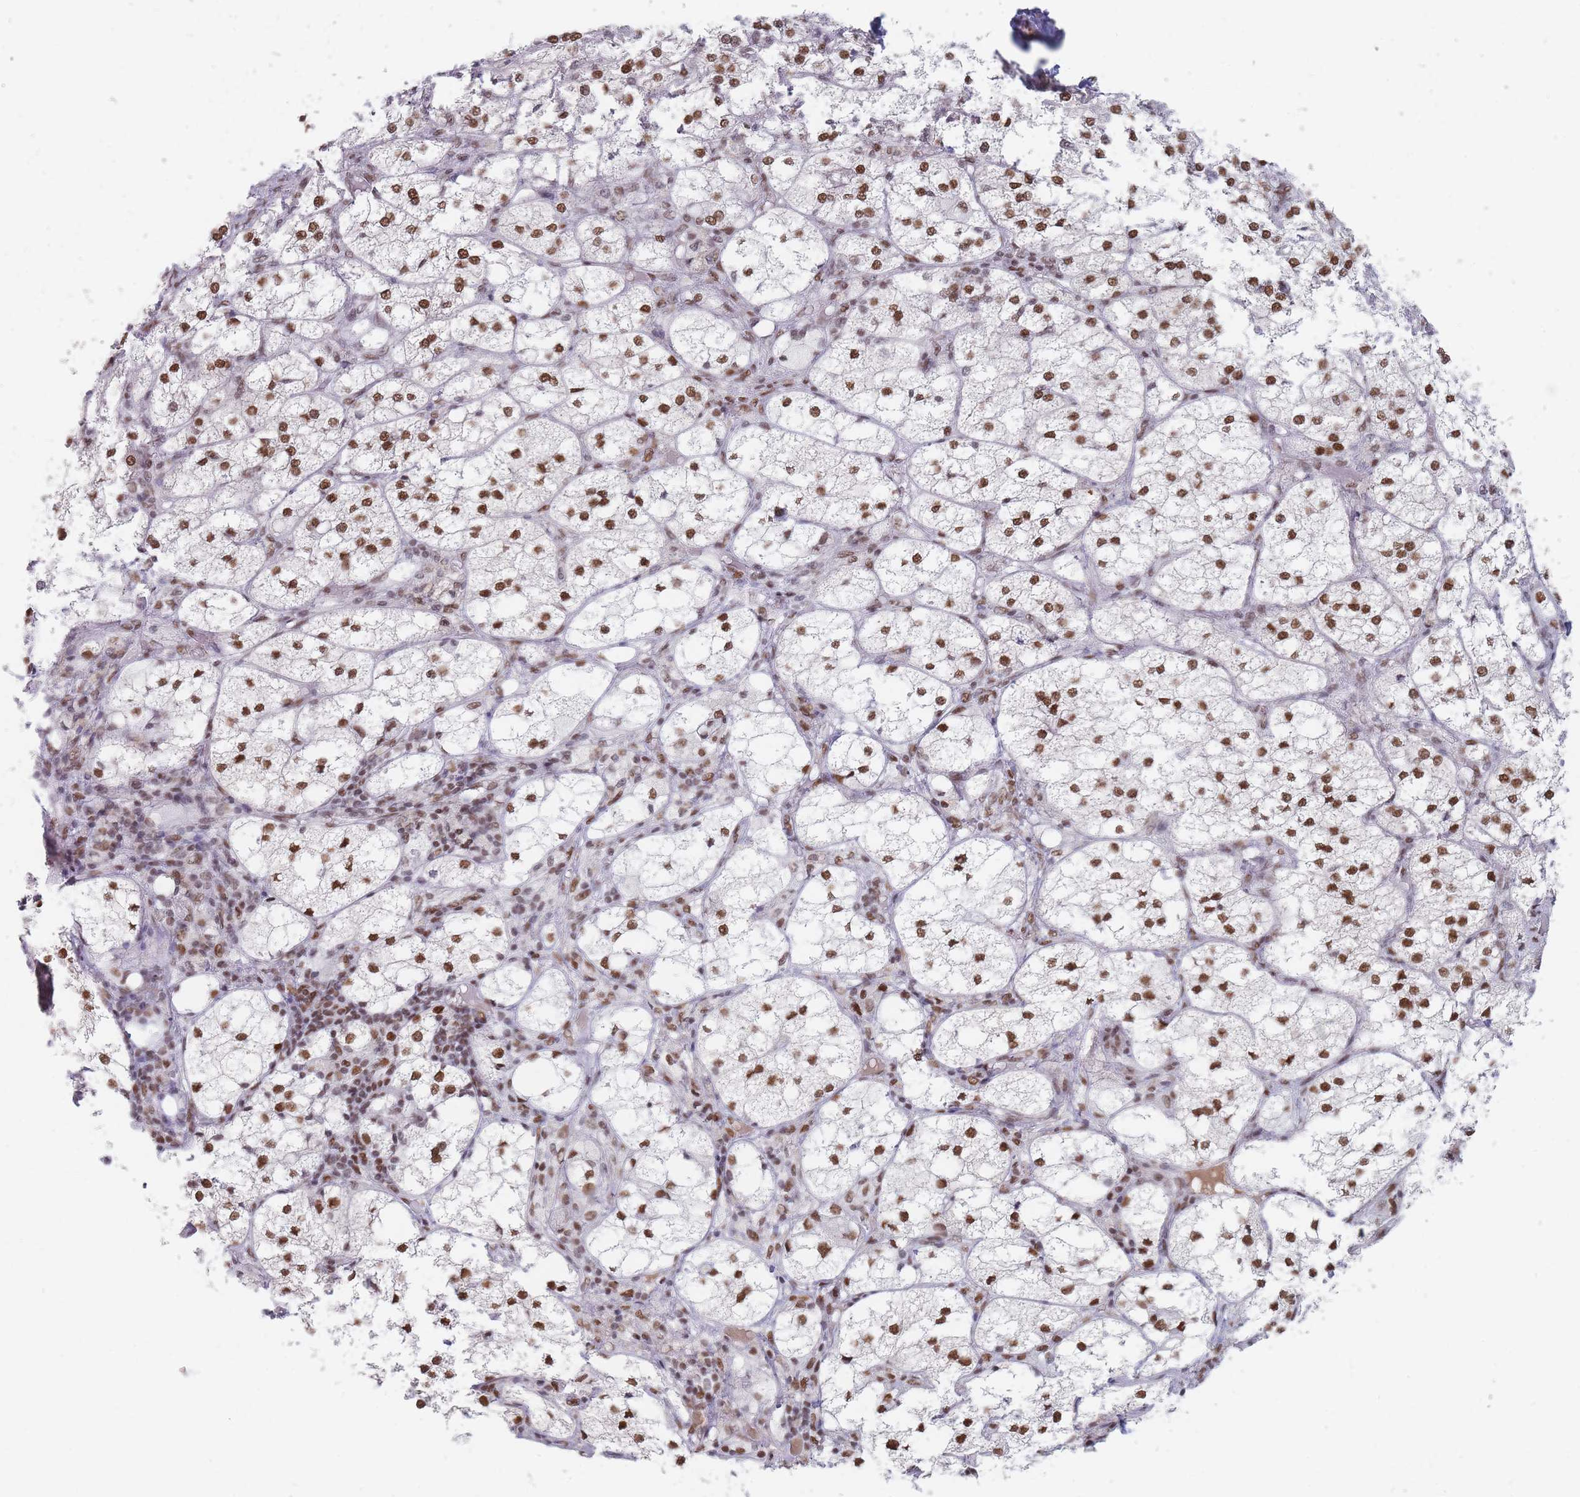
{"staining": {"intensity": "strong", "quantity": ">75%", "location": "nuclear"}, "tissue": "adrenal gland", "cell_type": "Glandular cells", "image_type": "normal", "snomed": [{"axis": "morphology", "description": "Normal tissue, NOS"}, {"axis": "topography", "description": "Adrenal gland"}], "caption": "An immunohistochemistry (IHC) histopathology image of unremarkable tissue is shown. Protein staining in brown shows strong nuclear positivity in adrenal gland within glandular cells.", "gene": "SAFB2", "patient": {"sex": "female", "age": 61}}